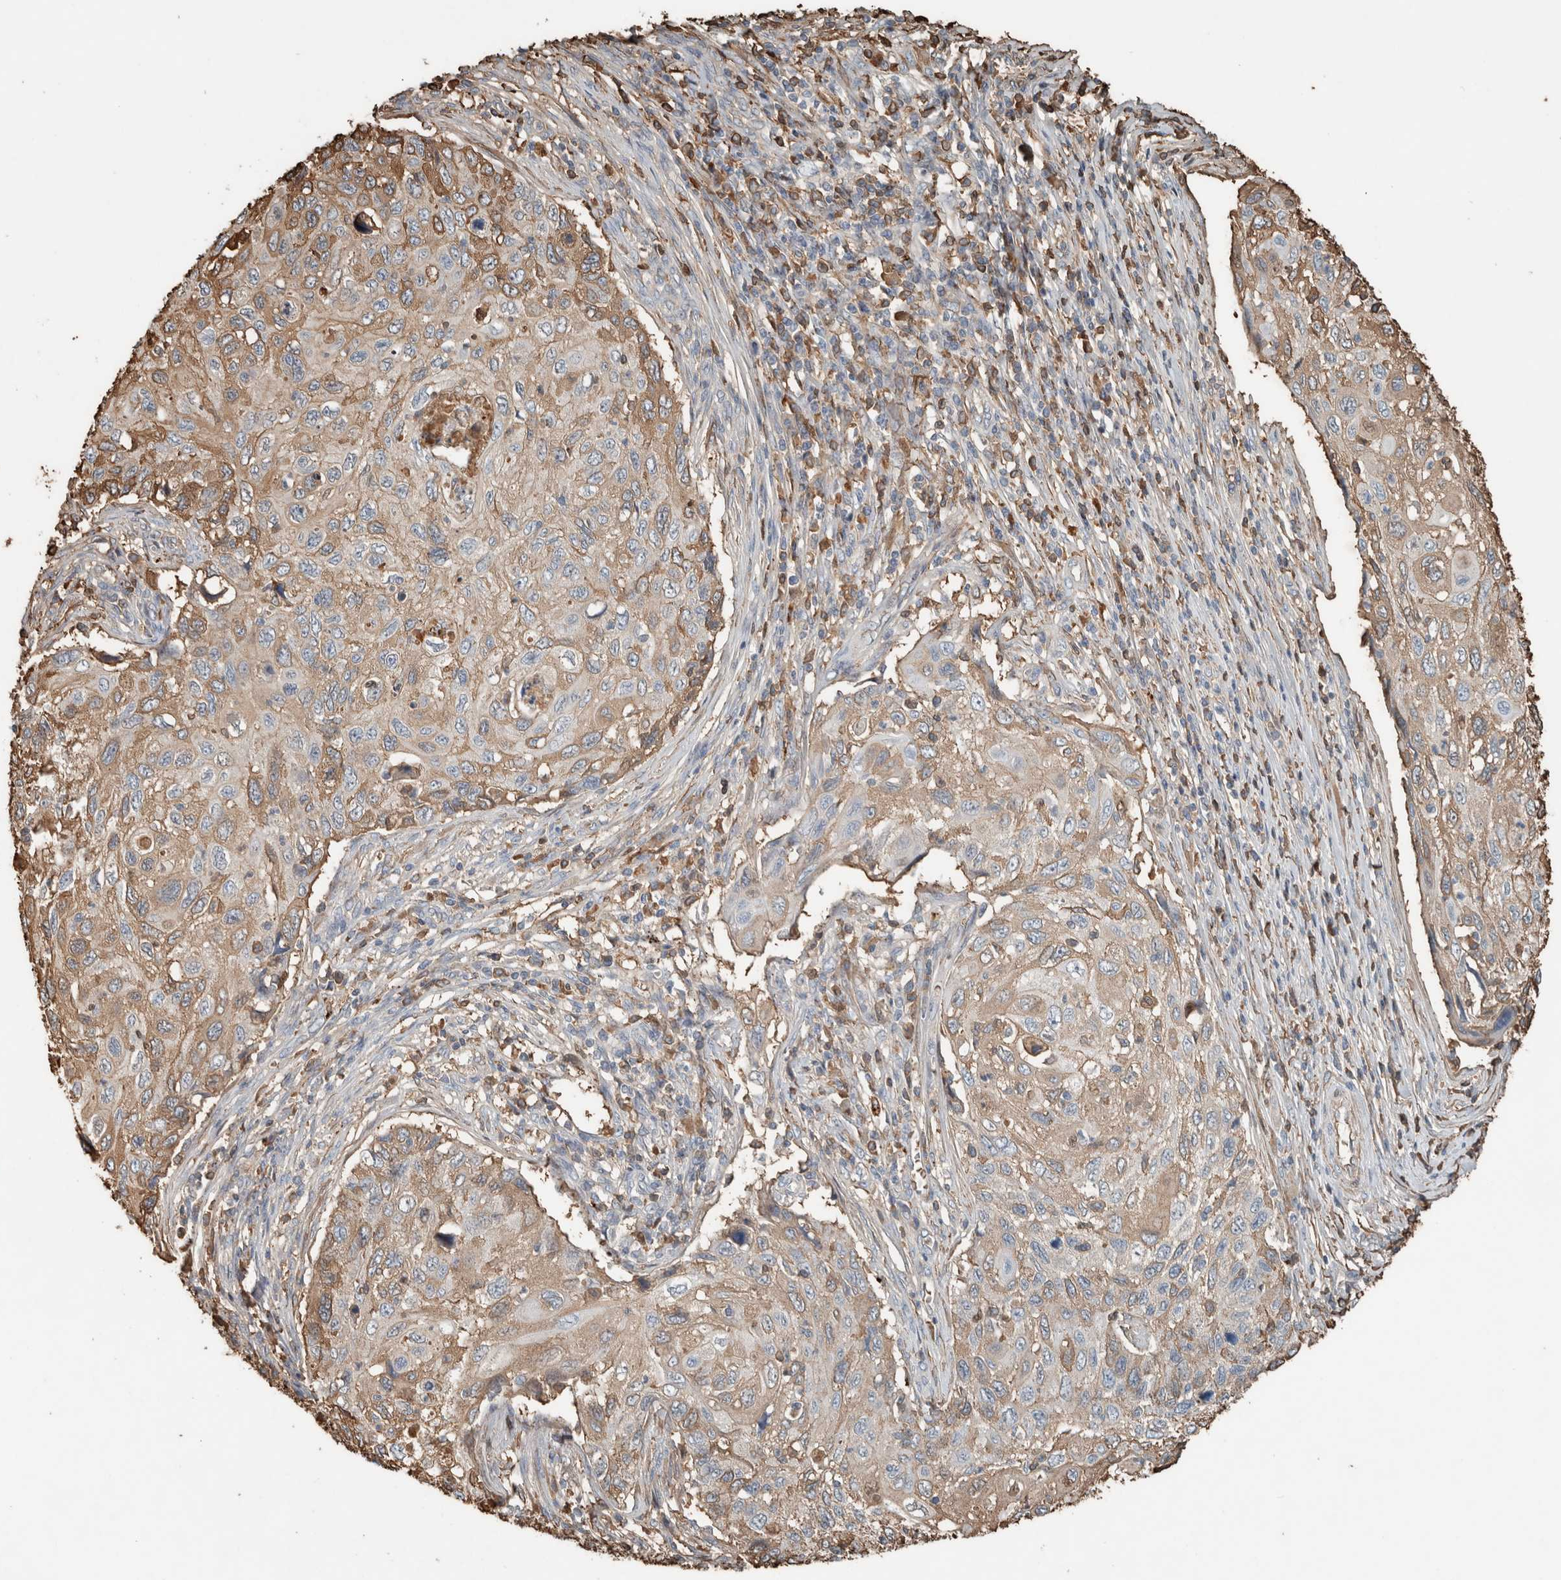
{"staining": {"intensity": "weak", "quantity": ">75%", "location": "cytoplasmic/membranous"}, "tissue": "cervical cancer", "cell_type": "Tumor cells", "image_type": "cancer", "snomed": [{"axis": "morphology", "description": "Squamous cell carcinoma, NOS"}, {"axis": "topography", "description": "Cervix"}], "caption": "Protein expression analysis of human cervical cancer (squamous cell carcinoma) reveals weak cytoplasmic/membranous expression in approximately >75% of tumor cells.", "gene": "USP34", "patient": {"sex": "female", "age": 70}}